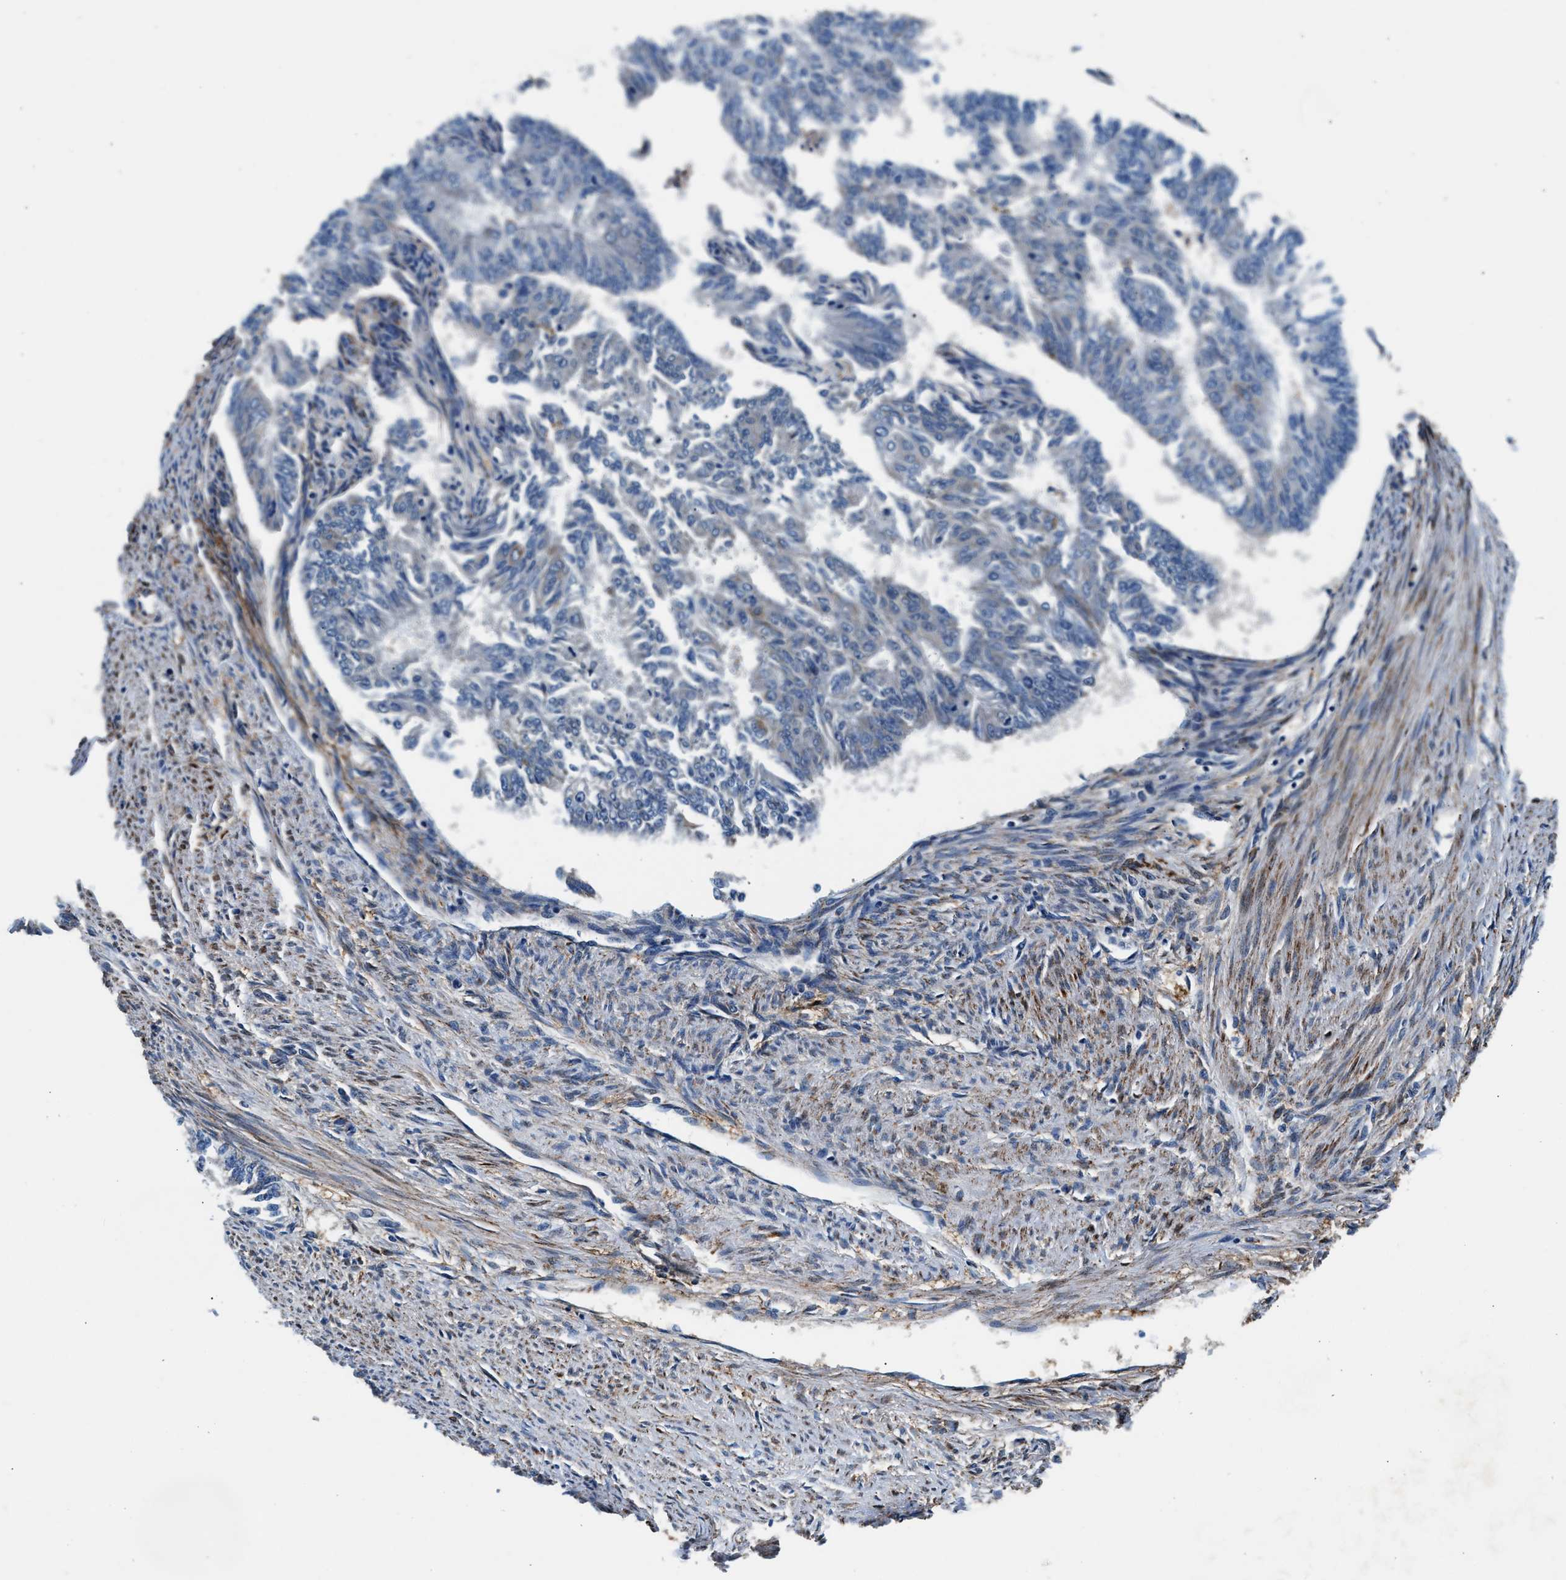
{"staining": {"intensity": "weak", "quantity": "<25%", "location": "cytoplasmic/membranous"}, "tissue": "endometrial cancer", "cell_type": "Tumor cells", "image_type": "cancer", "snomed": [{"axis": "morphology", "description": "Adenocarcinoma, NOS"}, {"axis": "topography", "description": "Endometrium"}], "caption": "Immunohistochemistry (IHC) micrograph of neoplastic tissue: endometrial cancer (adenocarcinoma) stained with DAB exhibits no significant protein positivity in tumor cells.", "gene": "SLFN11", "patient": {"sex": "female", "age": 32}}